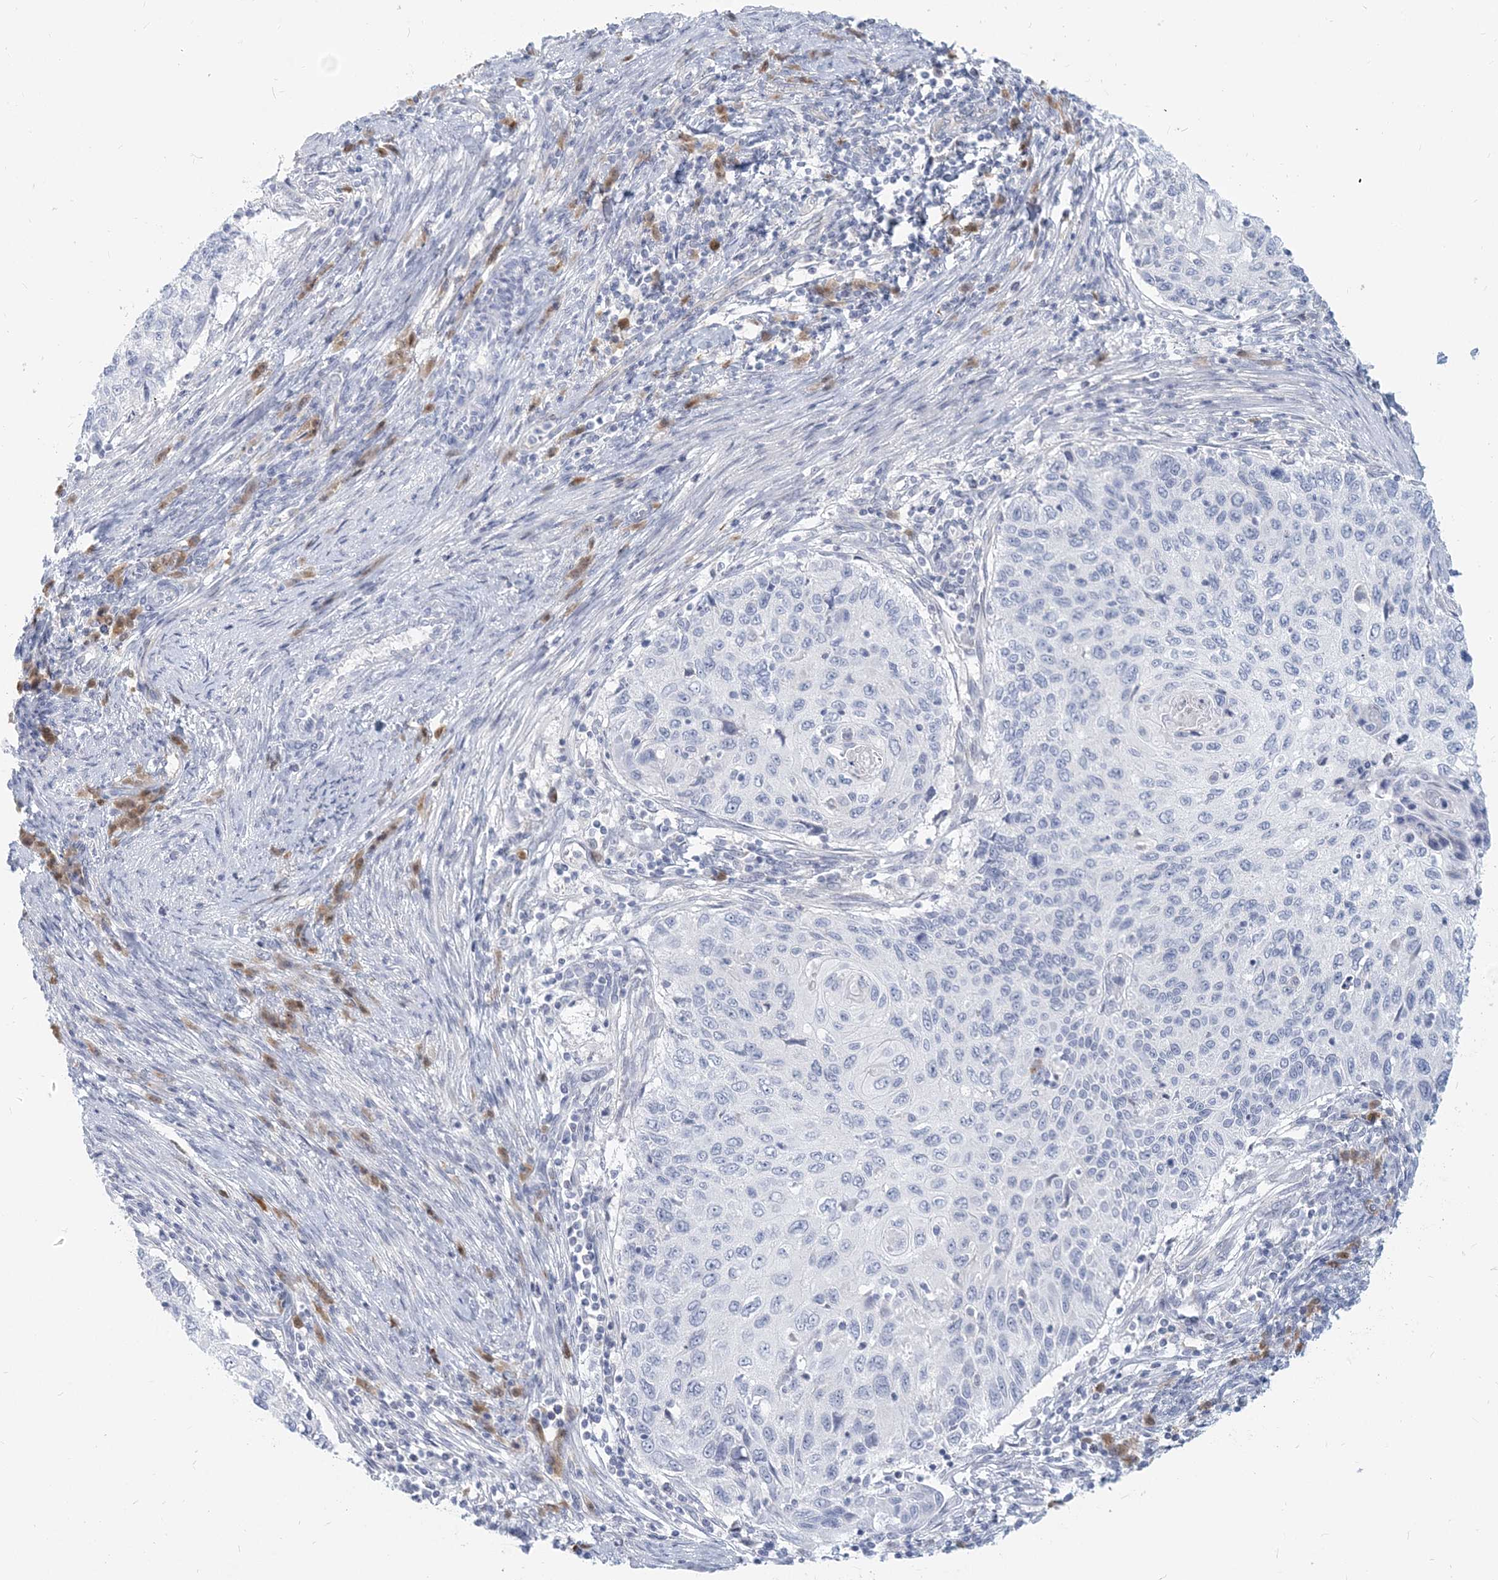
{"staining": {"intensity": "negative", "quantity": "none", "location": "none"}, "tissue": "cervical cancer", "cell_type": "Tumor cells", "image_type": "cancer", "snomed": [{"axis": "morphology", "description": "Squamous cell carcinoma, NOS"}, {"axis": "topography", "description": "Cervix"}], "caption": "This photomicrograph is of cervical cancer (squamous cell carcinoma) stained with immunohistochemistry (IHC) to label a protein in brown with the nuclei are counter-stained blue. There is no positivity in tumor cells. (Stains: DAB (3,3'-diaminobenzidine) IHC with hematoxylin counter stain, Microscopy: brightfield microscopy at high magnification).", "gene": "GMPPA", "patient": {"sex": "female", "age": 70}}